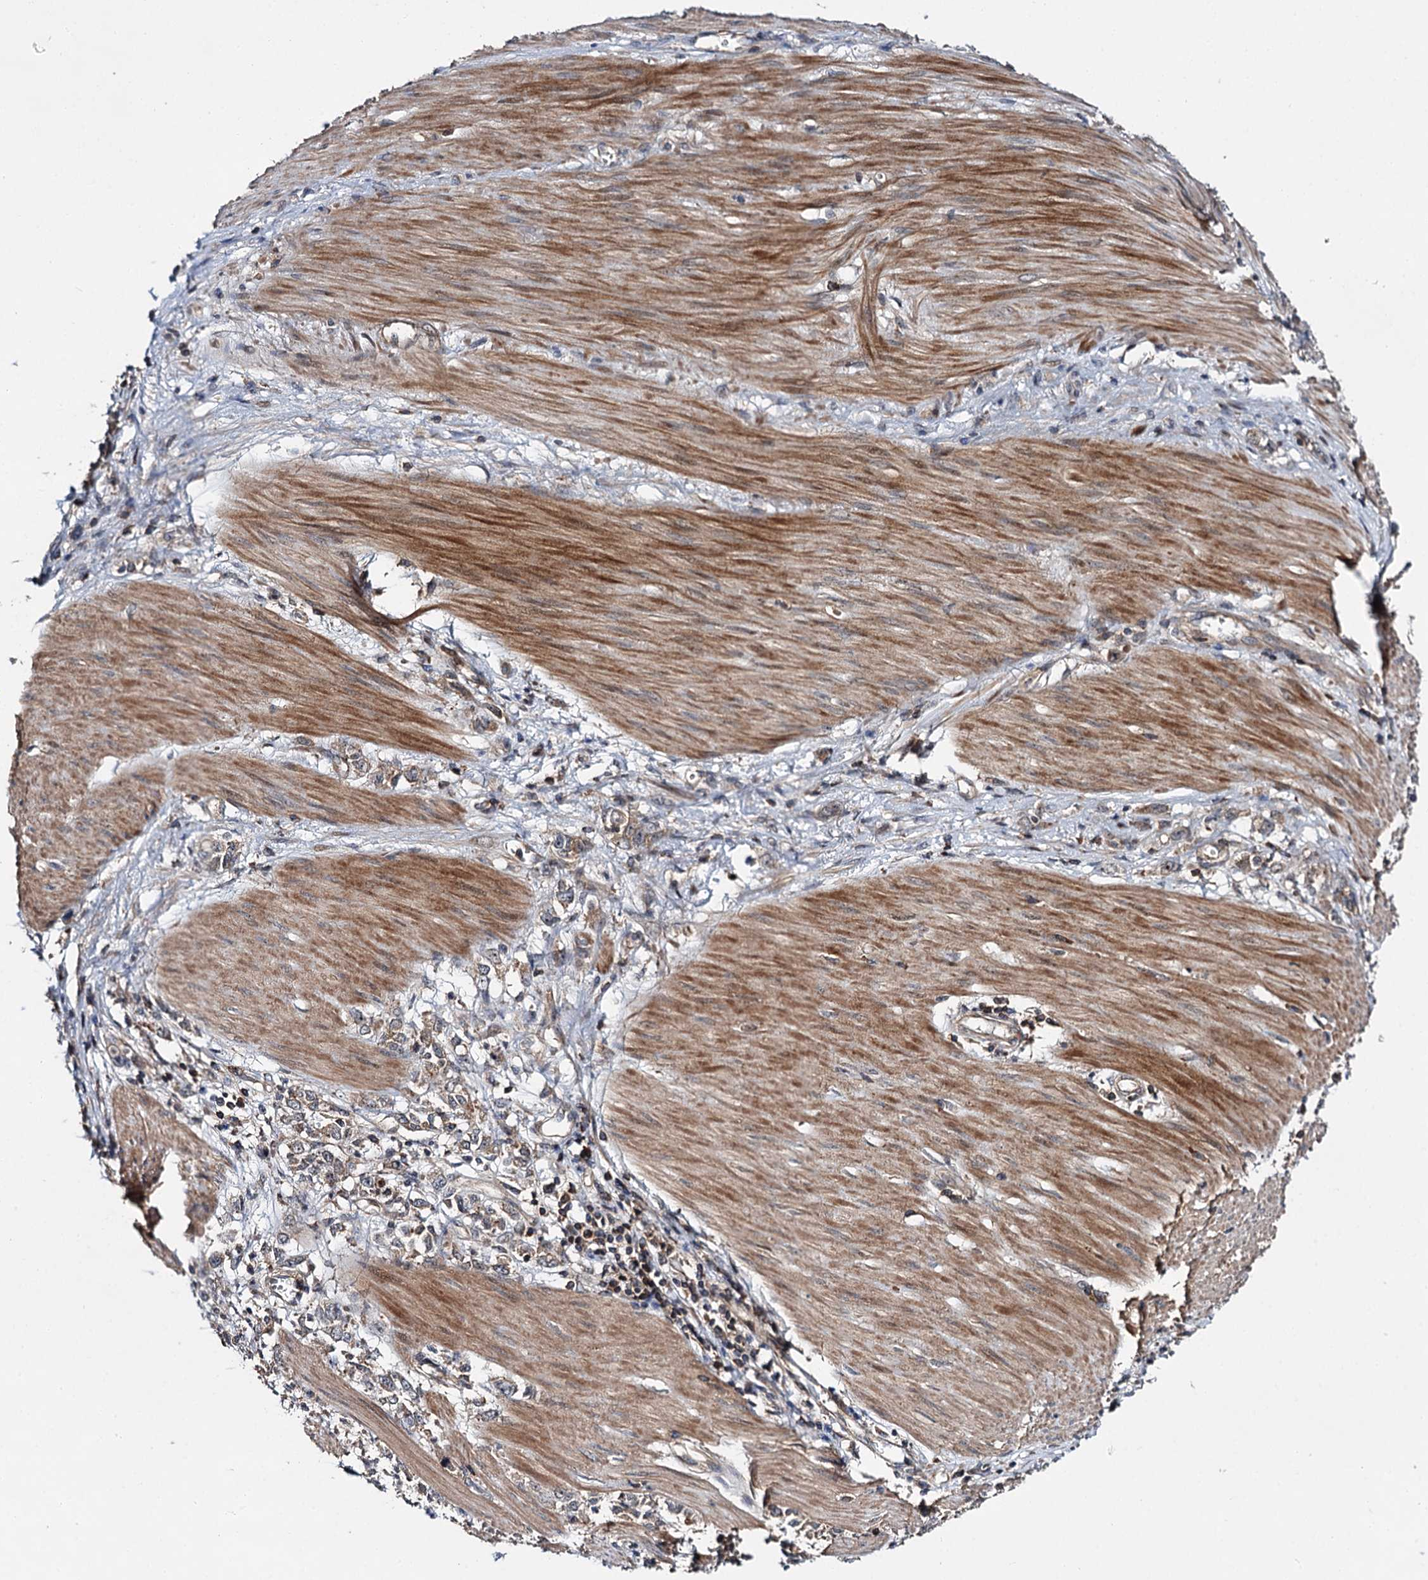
{"staining": {"intensity": "moderate", "quantity": "<25%", "location": "cytoplasmic/membranous"}, "tissue": "stomach cancer", "cell_type": "Tumor cells", "image_type": "cancer", "snomed": [{"axis": "morphology", "description": "Adenocarcinoma, NOS"}, {"axis": "topography", "description": "Stomach"}], "caption": "Approximately <25% of tumor cells in stomach cancer (adenocarcinoma) demonstrate moderate cytoplasmic/membranous protein staining as visualized by brown immunohistochemical staining.", "gene": "ABLIM1", "patient": {"sex": "female", "age": 76}}